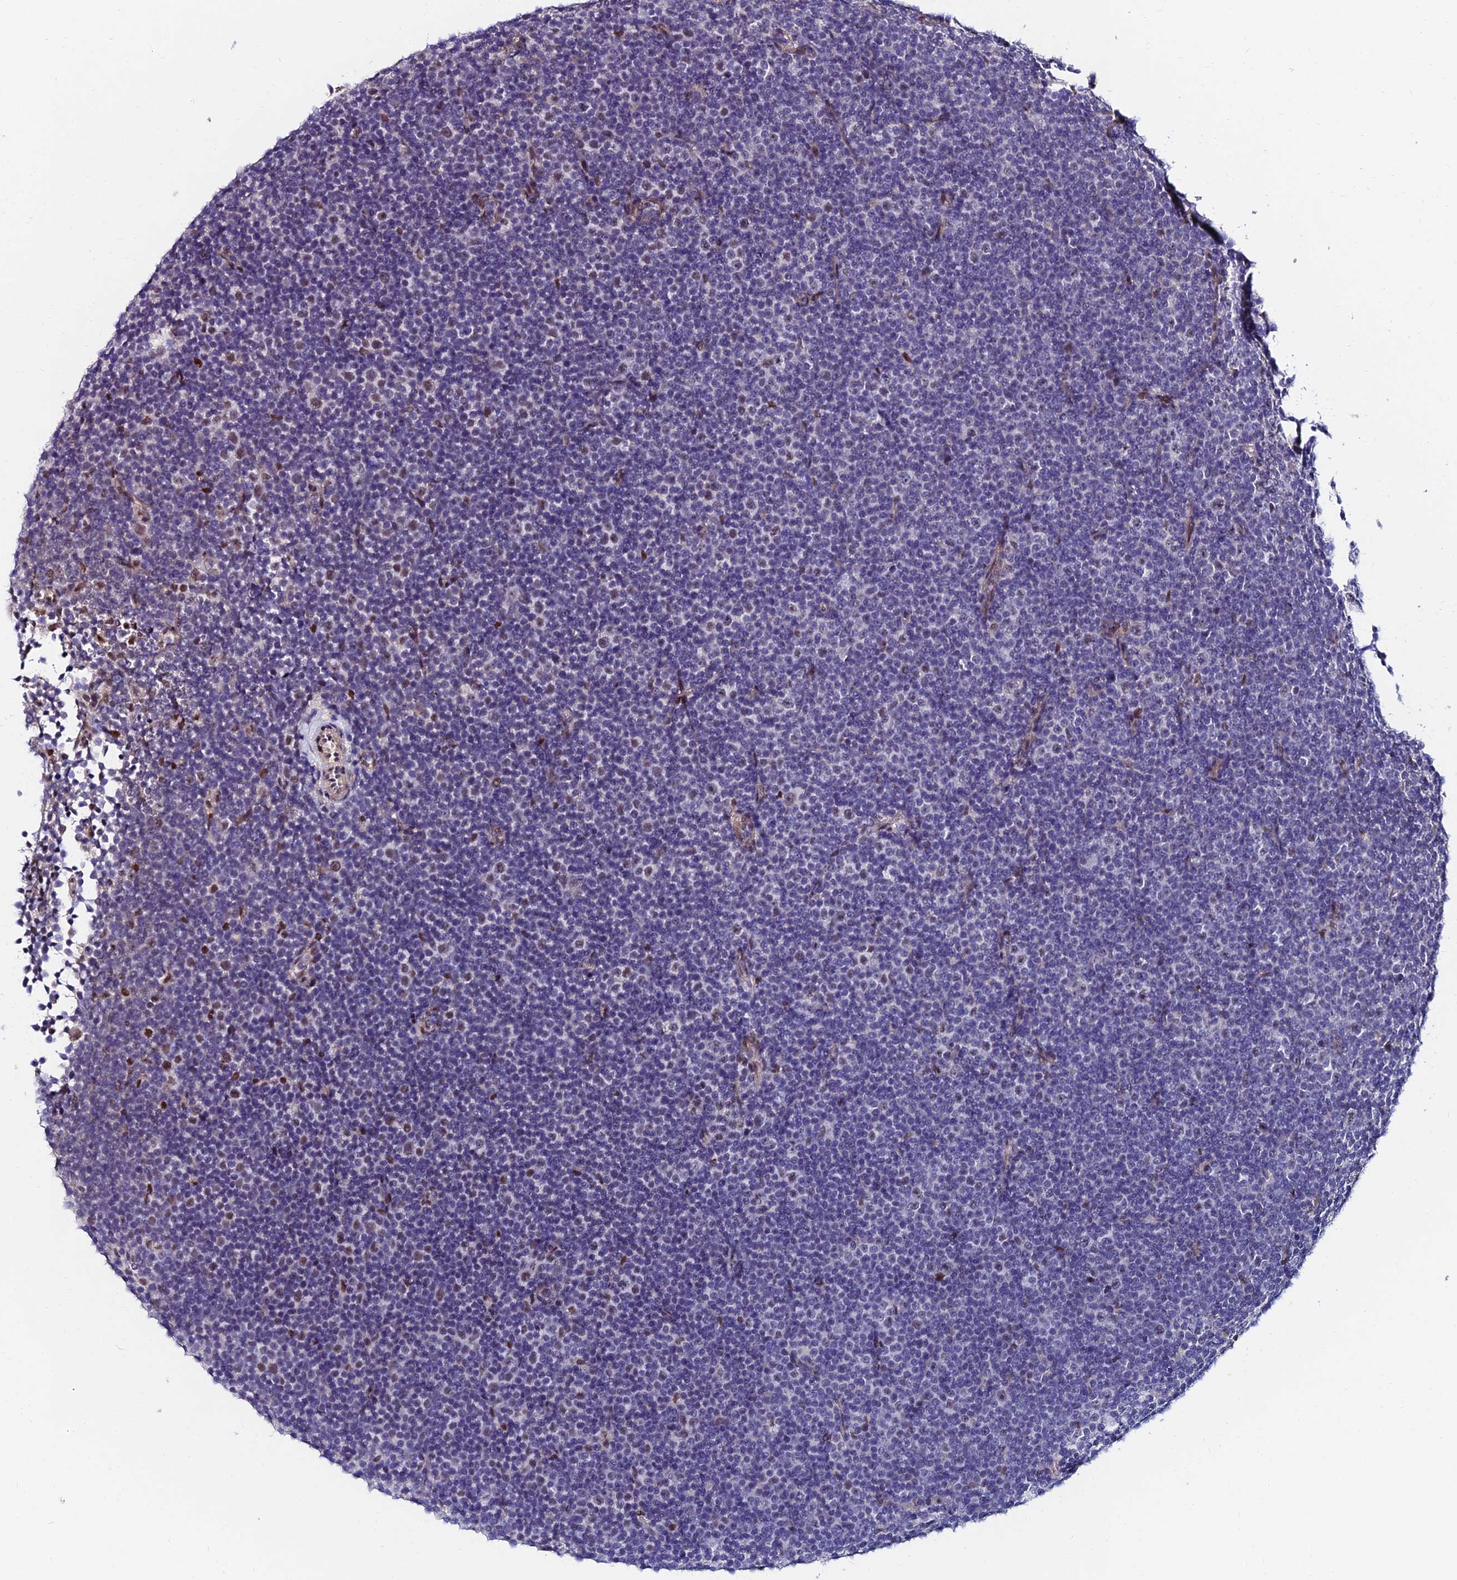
{"staining": {"intensity": "negative", "quantity": "none", "location": "none"}, "tissue": "lymphoma", "cell_type": "Tumor cells", "image_type": "cancer", "snomed": [{"axis": "morphology", "description": "Malignant lymphoma, non-Hodgkin's type, Low grade"}, {"axis": "topography", "description": "Lymph node"}], "caption": "Immunohistochemical staining of malignant lymphoma, non-Hodgkin's type (low-grade) demonstrates no significant expression in tumor cells.", "gene": "TRIM24", "patient": {"sex": "female", "age": 67}}